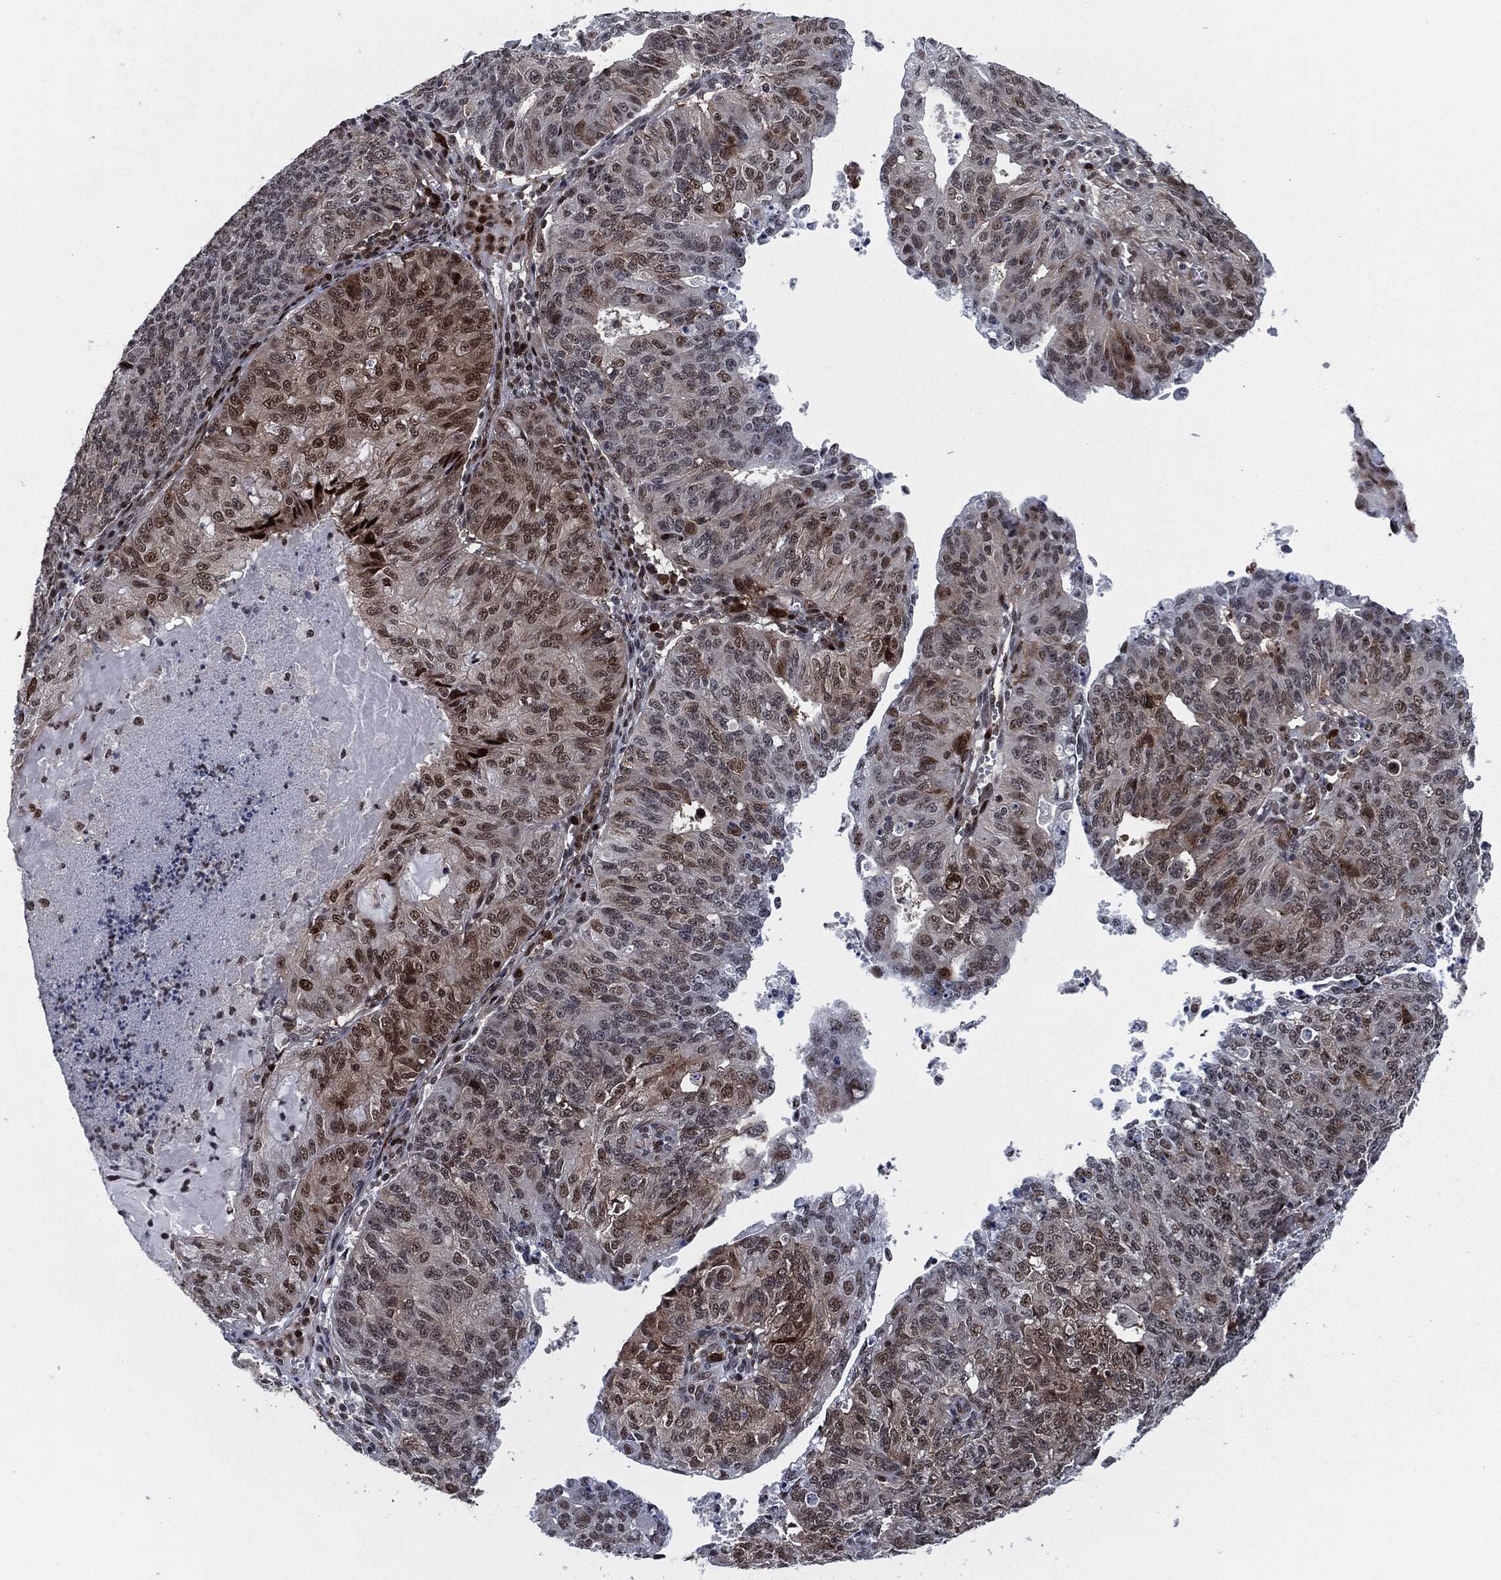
{"staining": {"intensity": "strong", "quantity": "<25%", "location": "nuclear"}, "tissue": "endometrial cancer", "cell_type": "Tumor cells", "image_type": "cancer", "snomed": [{"axis": "morphology", "description": "Adenocarcinoma, NOS"}, {"axis": "topography", "description": "Endometrium"}], "caption": "Human endometrial cancer stained with a brown dye shows strong nuclear positive positivity in about <25% of tumor cells.", "gene": "AKT2", "patient": {"sex": "female", "age": 82}}